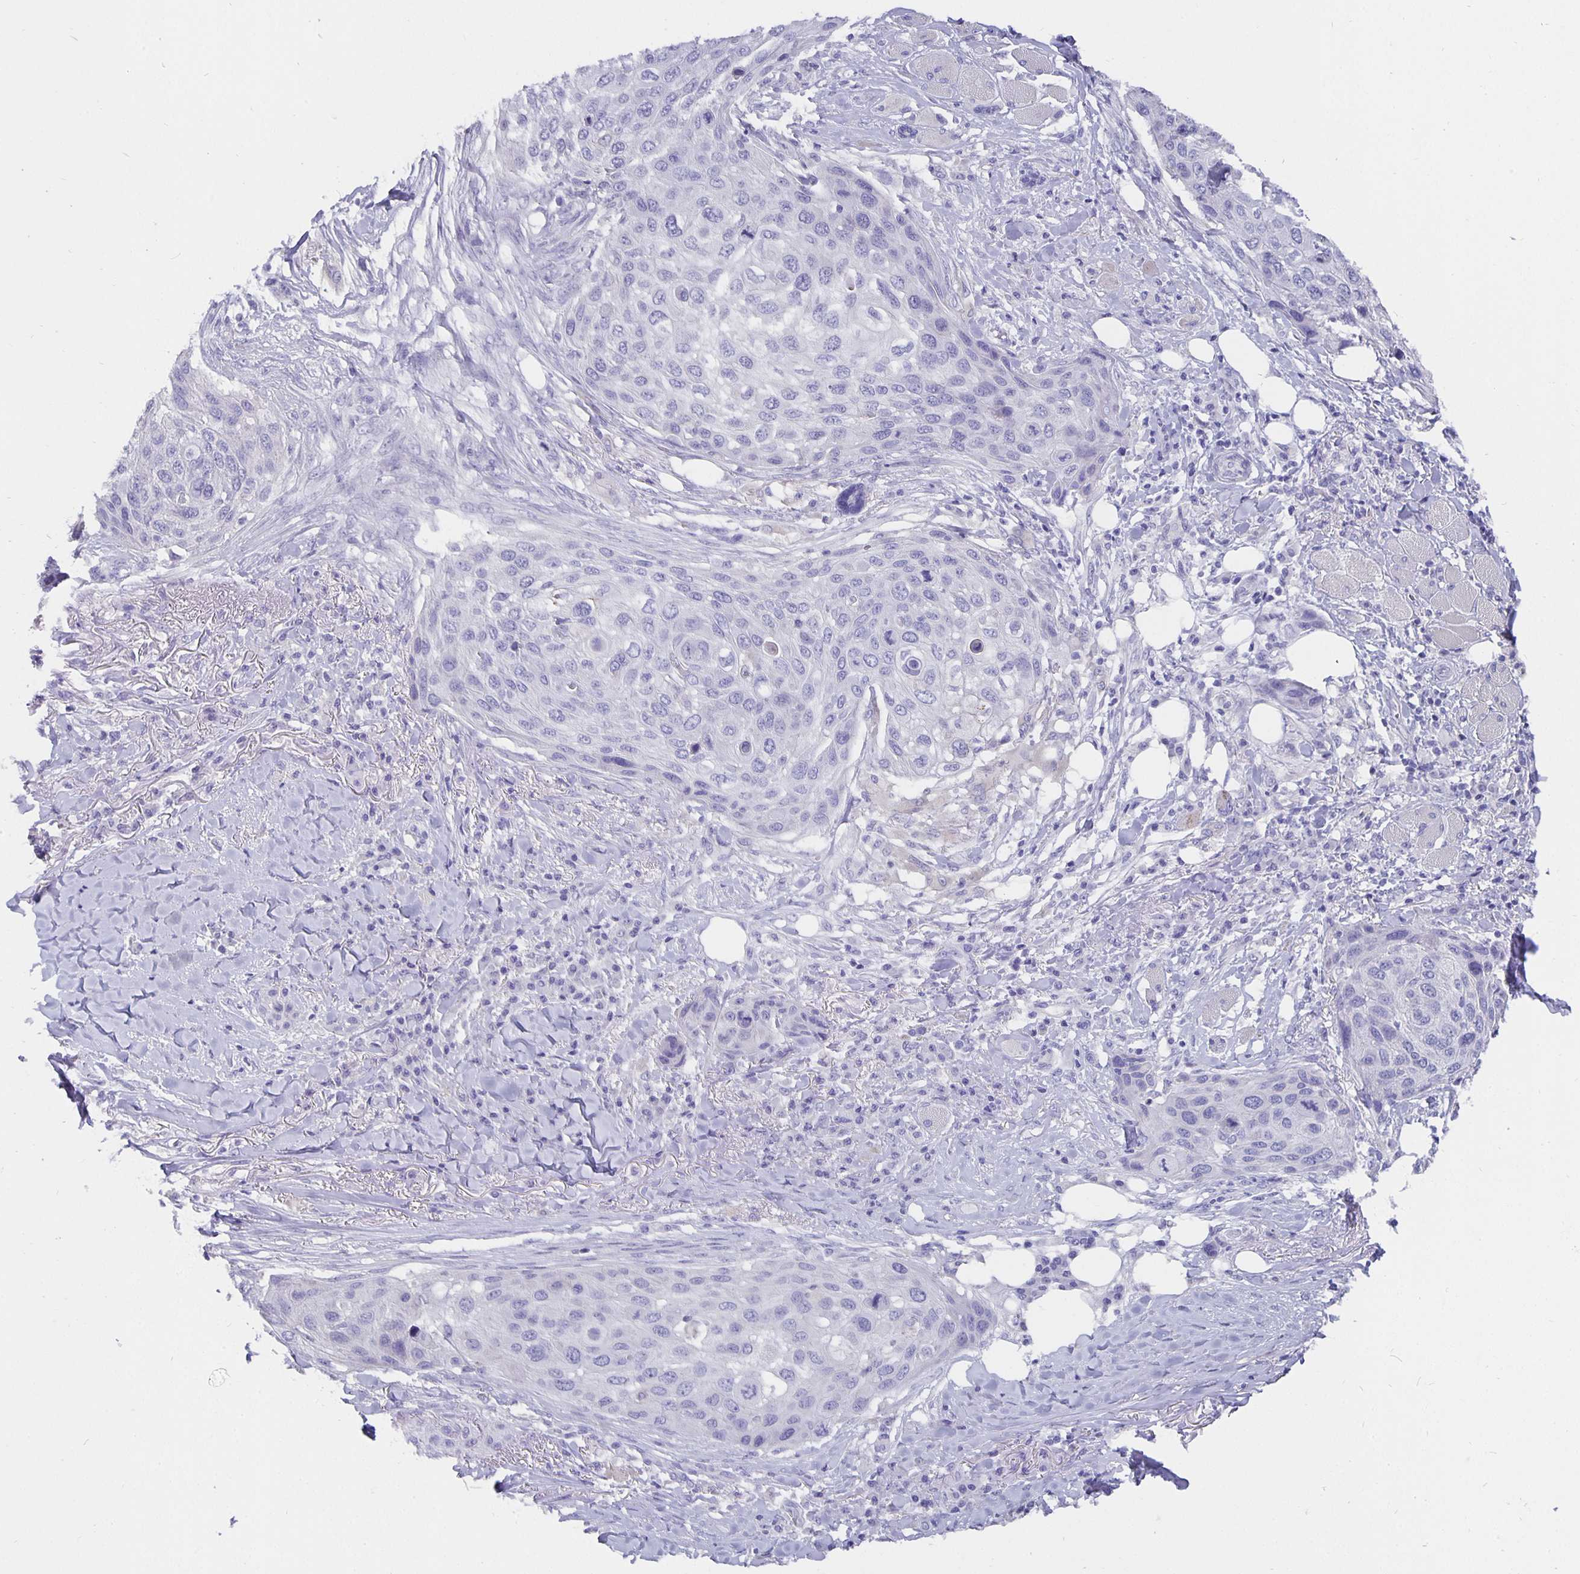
{"staining": {"intensity": "negative", "quantity": "none", "location": "none"}, "tissue": "skin cancer", "cell_type": "Tumor cells", "image_type": "cancer", "snomed": [{"axis": "morphology", "description": "Squamous cell carcinoma, NOS"}, {"axis": "topography", "description": "Skin"}], "caption": "The micrograph demonstrates no staining of tumor cells in skin cancer. Nuclei are stained in blue.", "gene": "CFAP74", "patient": {"sex": "female", "age": 87}}